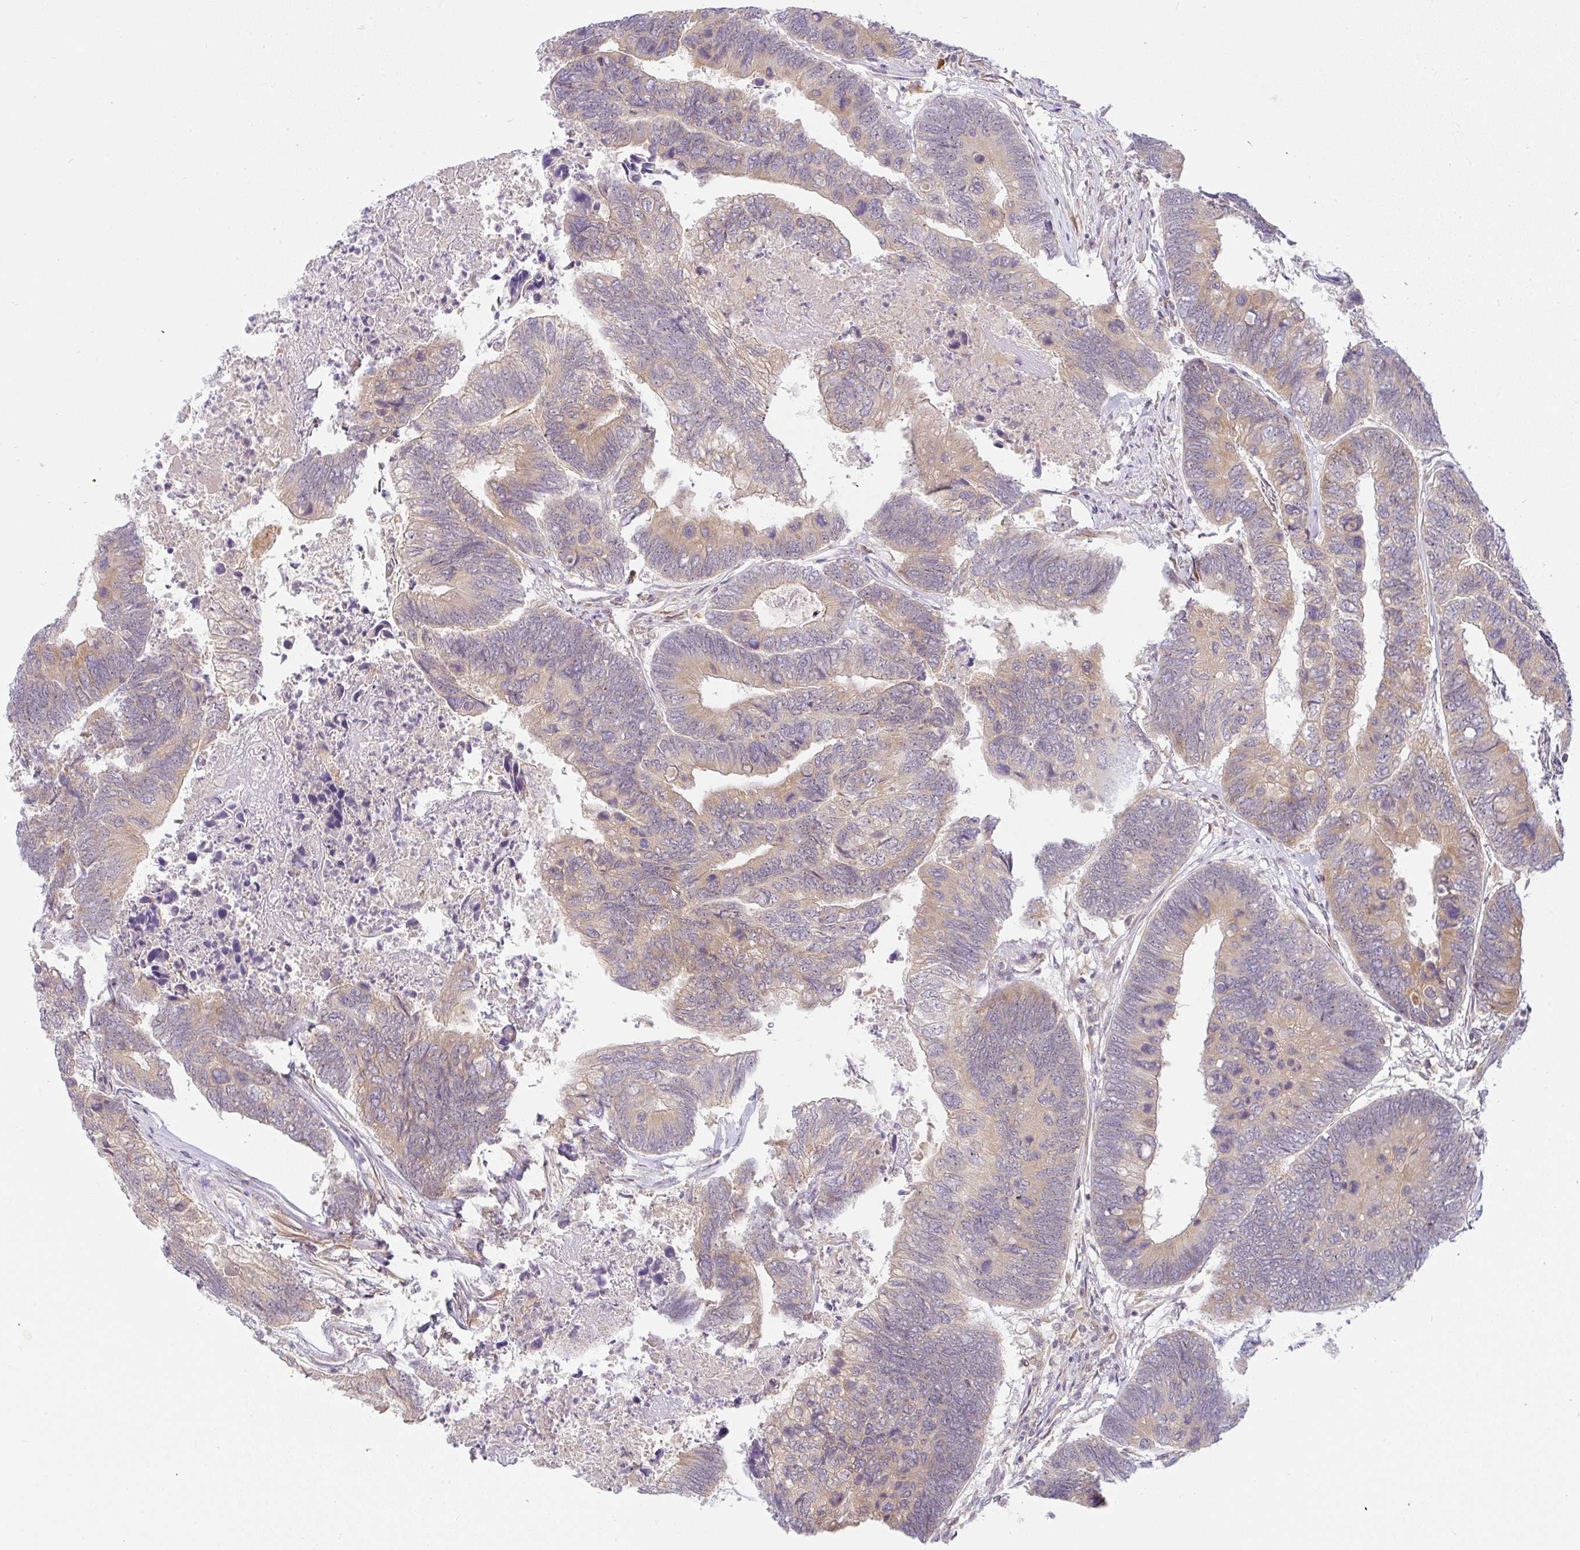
{"staining": {"intensity": "weak", "quantity": ">75%", "location": "cytoplasmic/membranous"}, "tissue": "colorectal cancer", "cell_type": "Tumor cells", "image_type": "cancer", "snomed": [{"axis": "morphology", "description": "Adenocarcinoma, NOS"}, {"axis": "topography", "description": "Colon"}], "caption": "Colorectal cancer tissue reveals weak cytoplasmic/membranous expression in about >75% of tumor cells, visualized by immunohistochemistry.", "gene": "DERL2", "patient": {"sex": "female", "age": 67}}